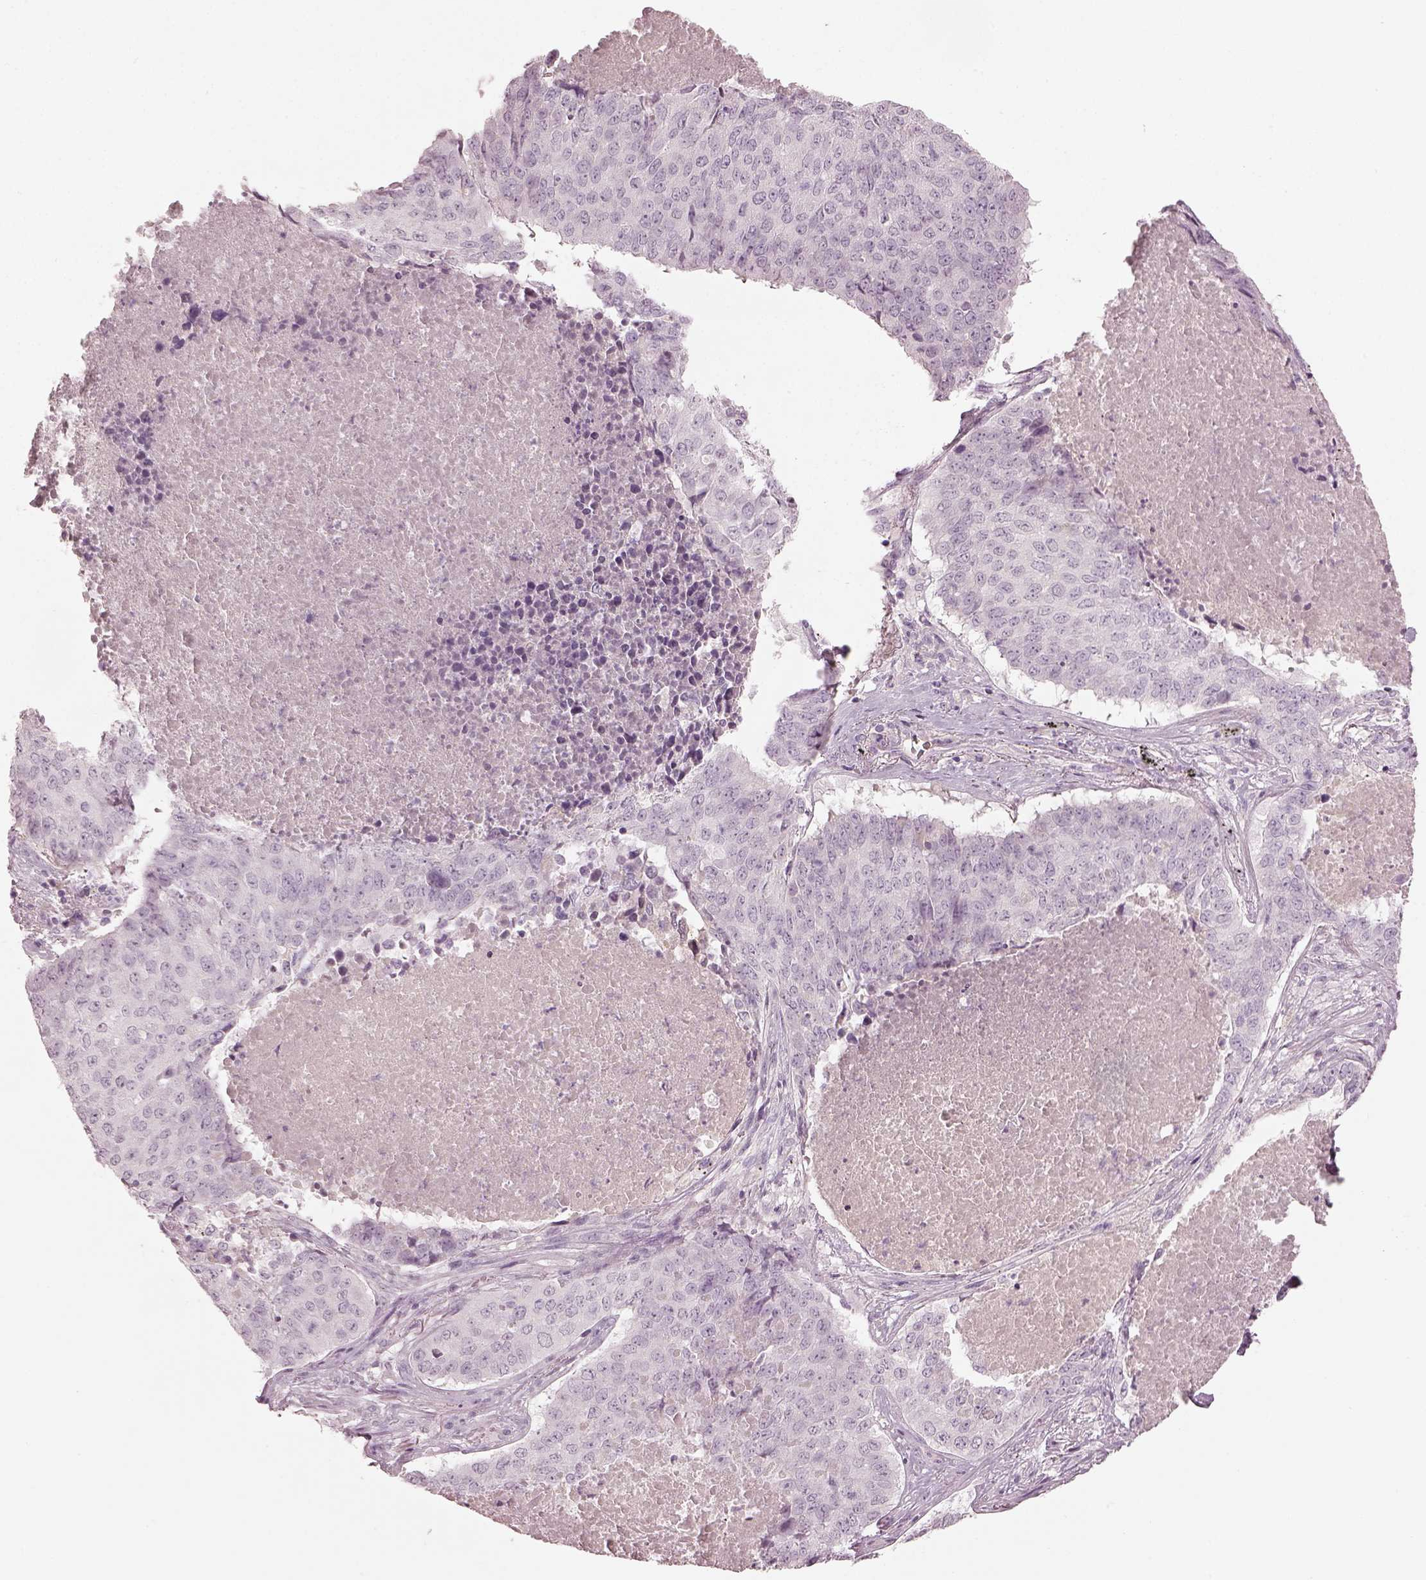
{"staining": {"intensity": "negative", "quantity": "none", "location": "none"}, "tissue": "lung cancer", "cell_type": "Tumor cells", "image_type": "cancer", "snomed": [{"axis": "morphology", "description": "Normal tissue, NOS"}, {"axis": "morphology", "description": "Squamous cell carcinoma, NOS"}, {"axis": "topography", "description": "Bronchus"}, {"axis": "topography", "description": "Lung"}], "caption": "Tumor cells are negative for protein expression in human lung cancer.", "gene": "SPATA6L", "patient": {"sex": "male", "age": 64}}